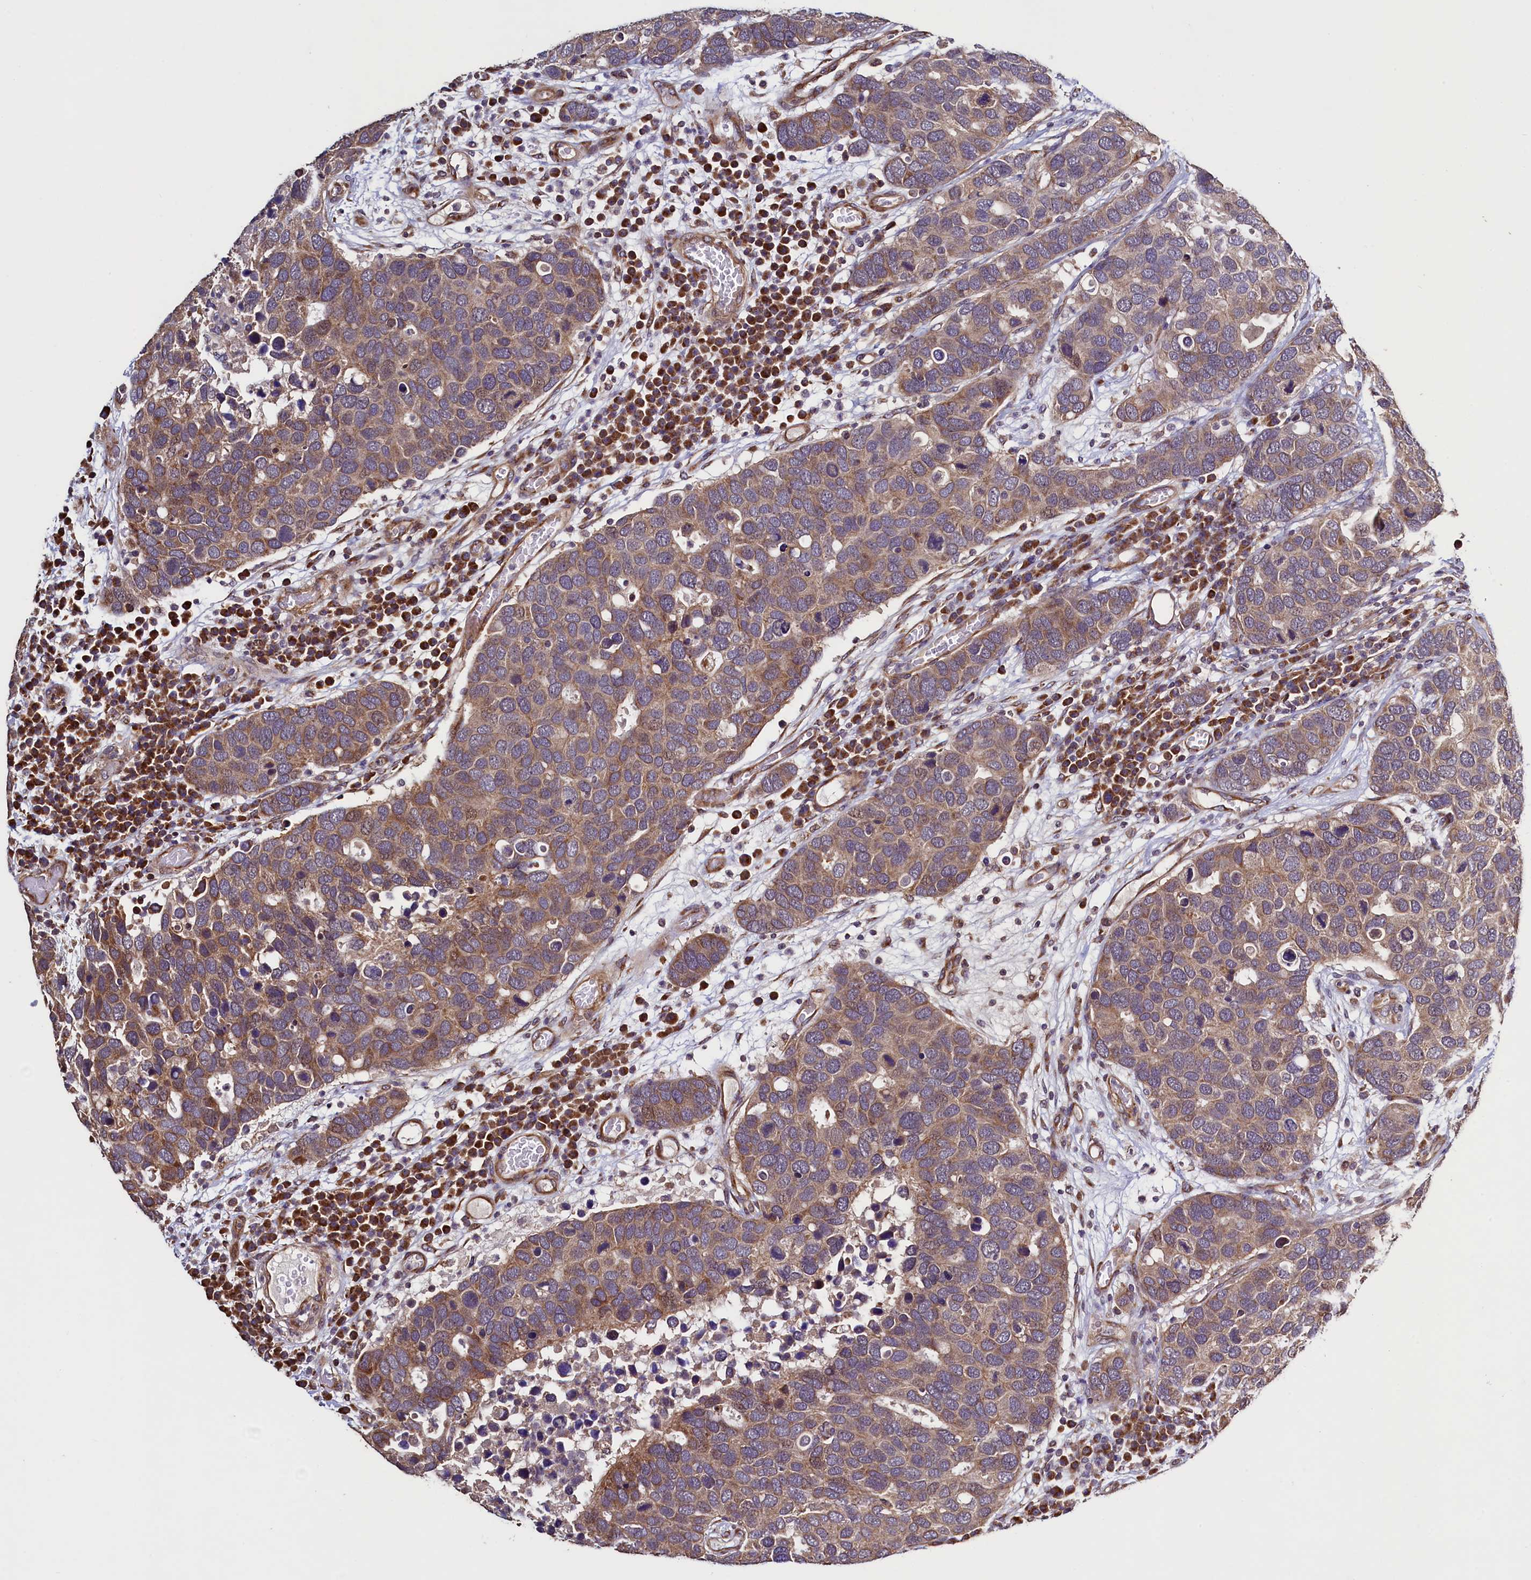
{"staining": {"intensity": "moderate", "quantity": ">75%", "location": "cytoplasmic/membranous"}, "tissue": "breast cancer", "cell_type": "Tumor cells", "image_type": "cancer", "snomed": [{"axis": "morphology", "description": "Duct carcinoma"}, {"axis": "topography", "description": "Breast"}], "caption": "Immunohistochemical staining of human breast infiltrating ductal carcinoma exhibits medium levels of moderate cytoplasmic/membranous staining in about >75% of tumor cells.", "gene": "RBFA", "patient": {"sex": "female", "age": 83}}